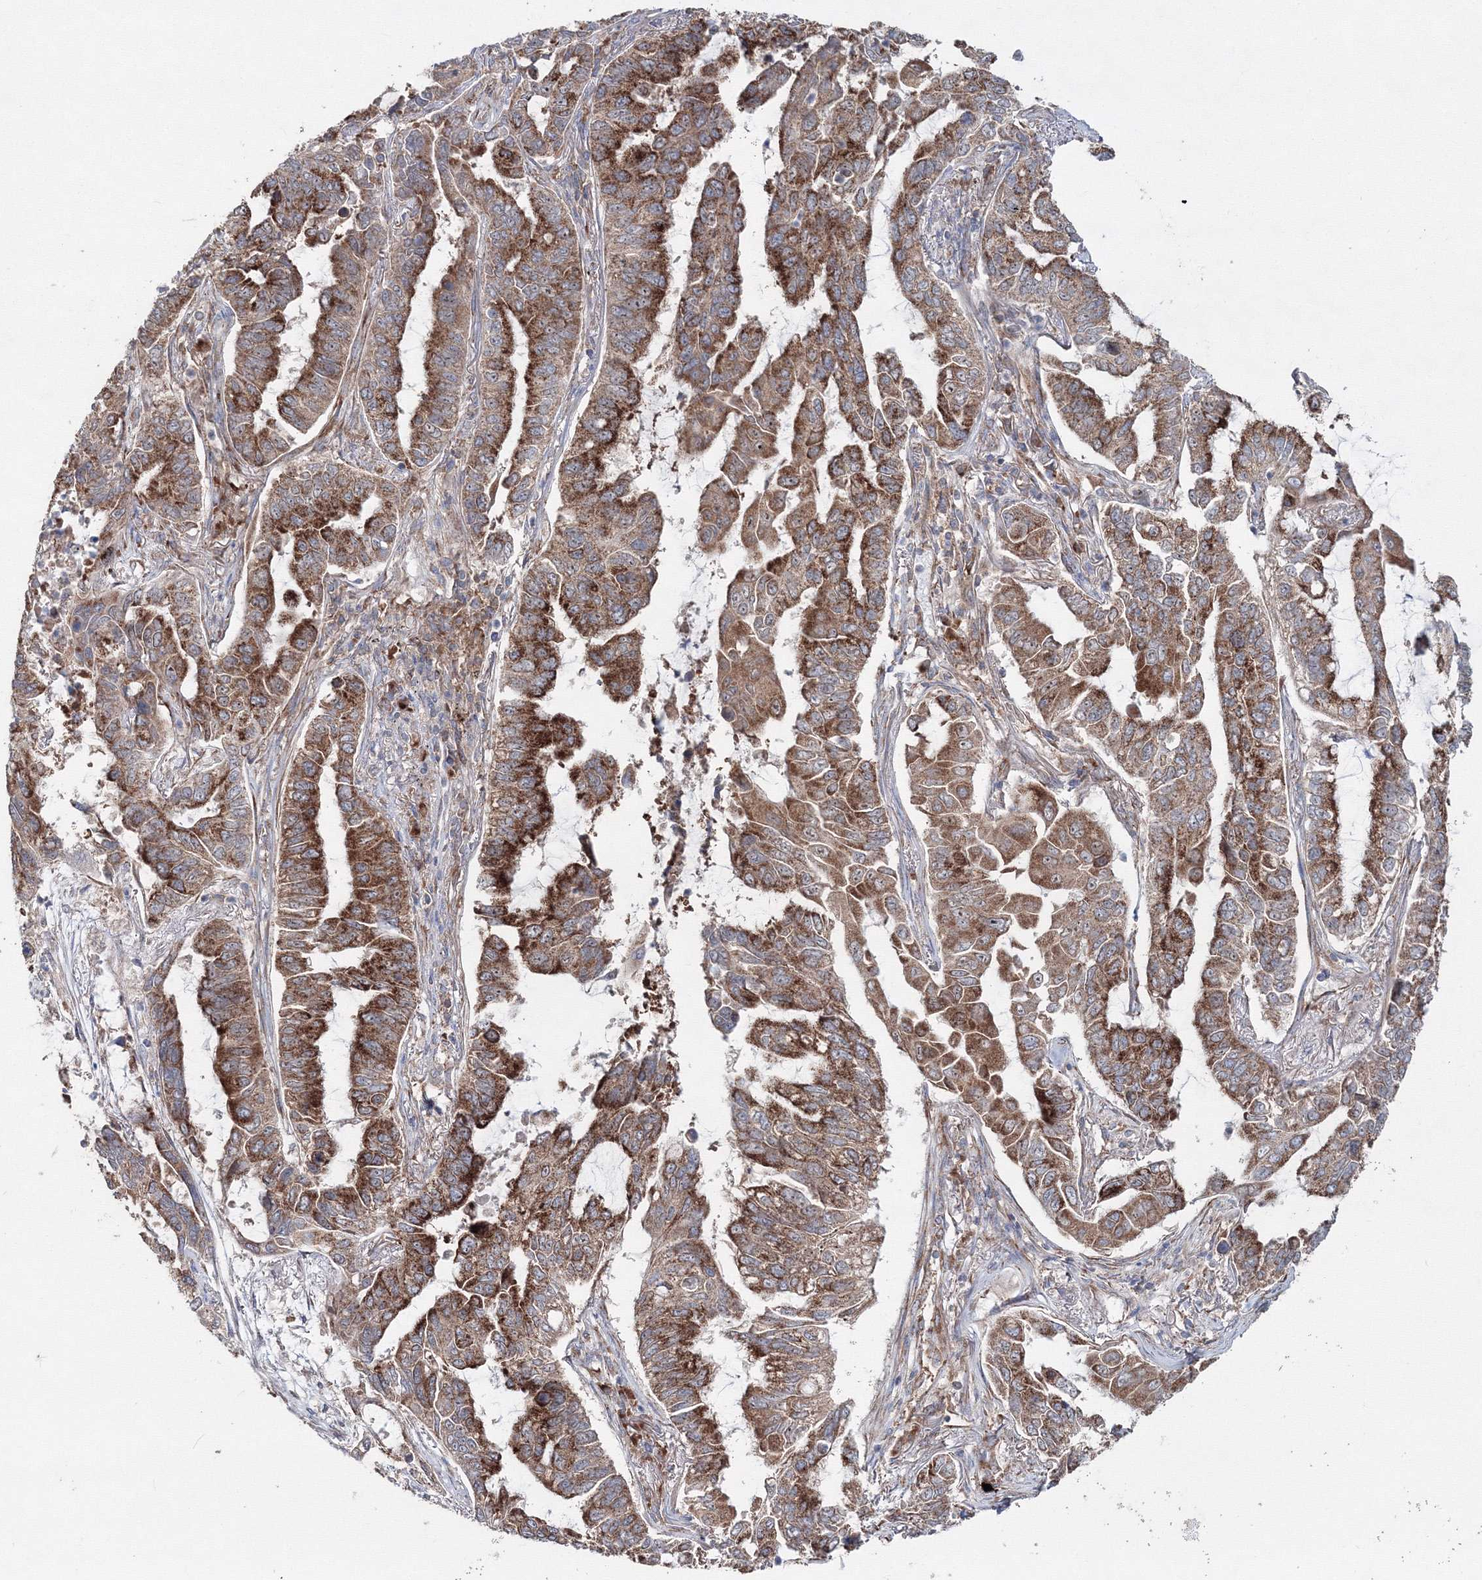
{"staining": {"intensity": "strong", "quantity": ">75%", "location": "cytoplasmic/membranous"}, "tissue": "lung cancer", "cell_type": "Tumor cells", "image_type": "cancer", "snomed": [{"axis": "morphology", "description": "Adenocarcinoma, NOS"}, {"axis": "topography", "description": "Lung"}], "caption": "Human lung adenocarcinoma stained with a brown dye shows strong cytoplasmic/membranous positive positivity in approximately >75% of tumor cells.", "gene": "PEX13", "patient": {"sex": "male", "age": 64}}